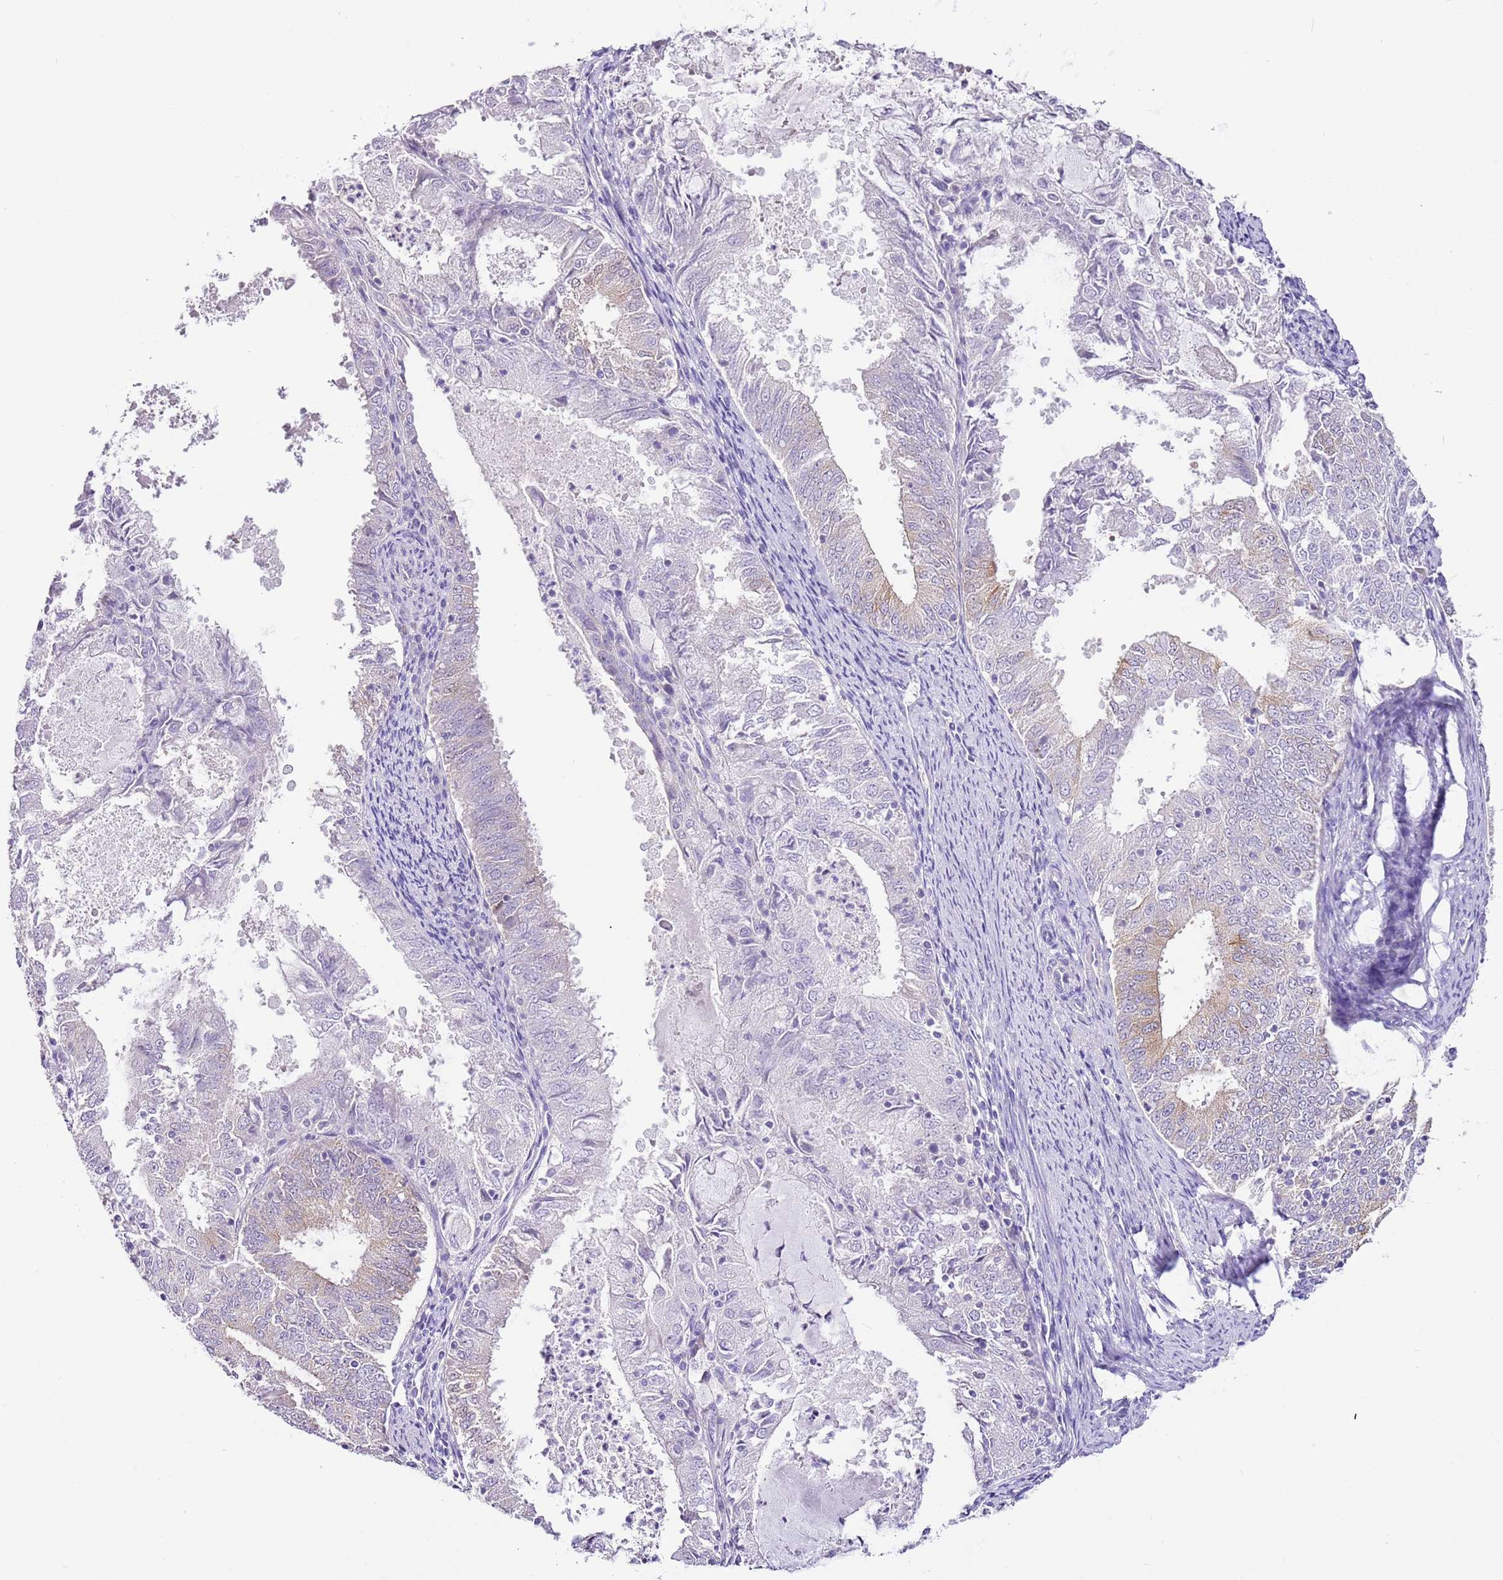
{"staining": {"intensity": "negative", "quantity": "none", "location": "none"}, "tissue": "endometrial cancer", "cell_type": "Tumor cells", "image_type": "cancer", "snomed": [{"axis": "morphology", "description": "Adenocarcinoma, NOS"}, {"axis": "topography", "description": "Endometrium"}], "caption": "There is no significant staining in tumor cells of adenocarcinoma (endometrial). The staining is performed using DAB (3,3'-diaminobenzidine) brown chromogen with nuclei counter-stained in using hematoxylin.", "gene": "RFK", "patient": {"sex": "female", "age": 57}}